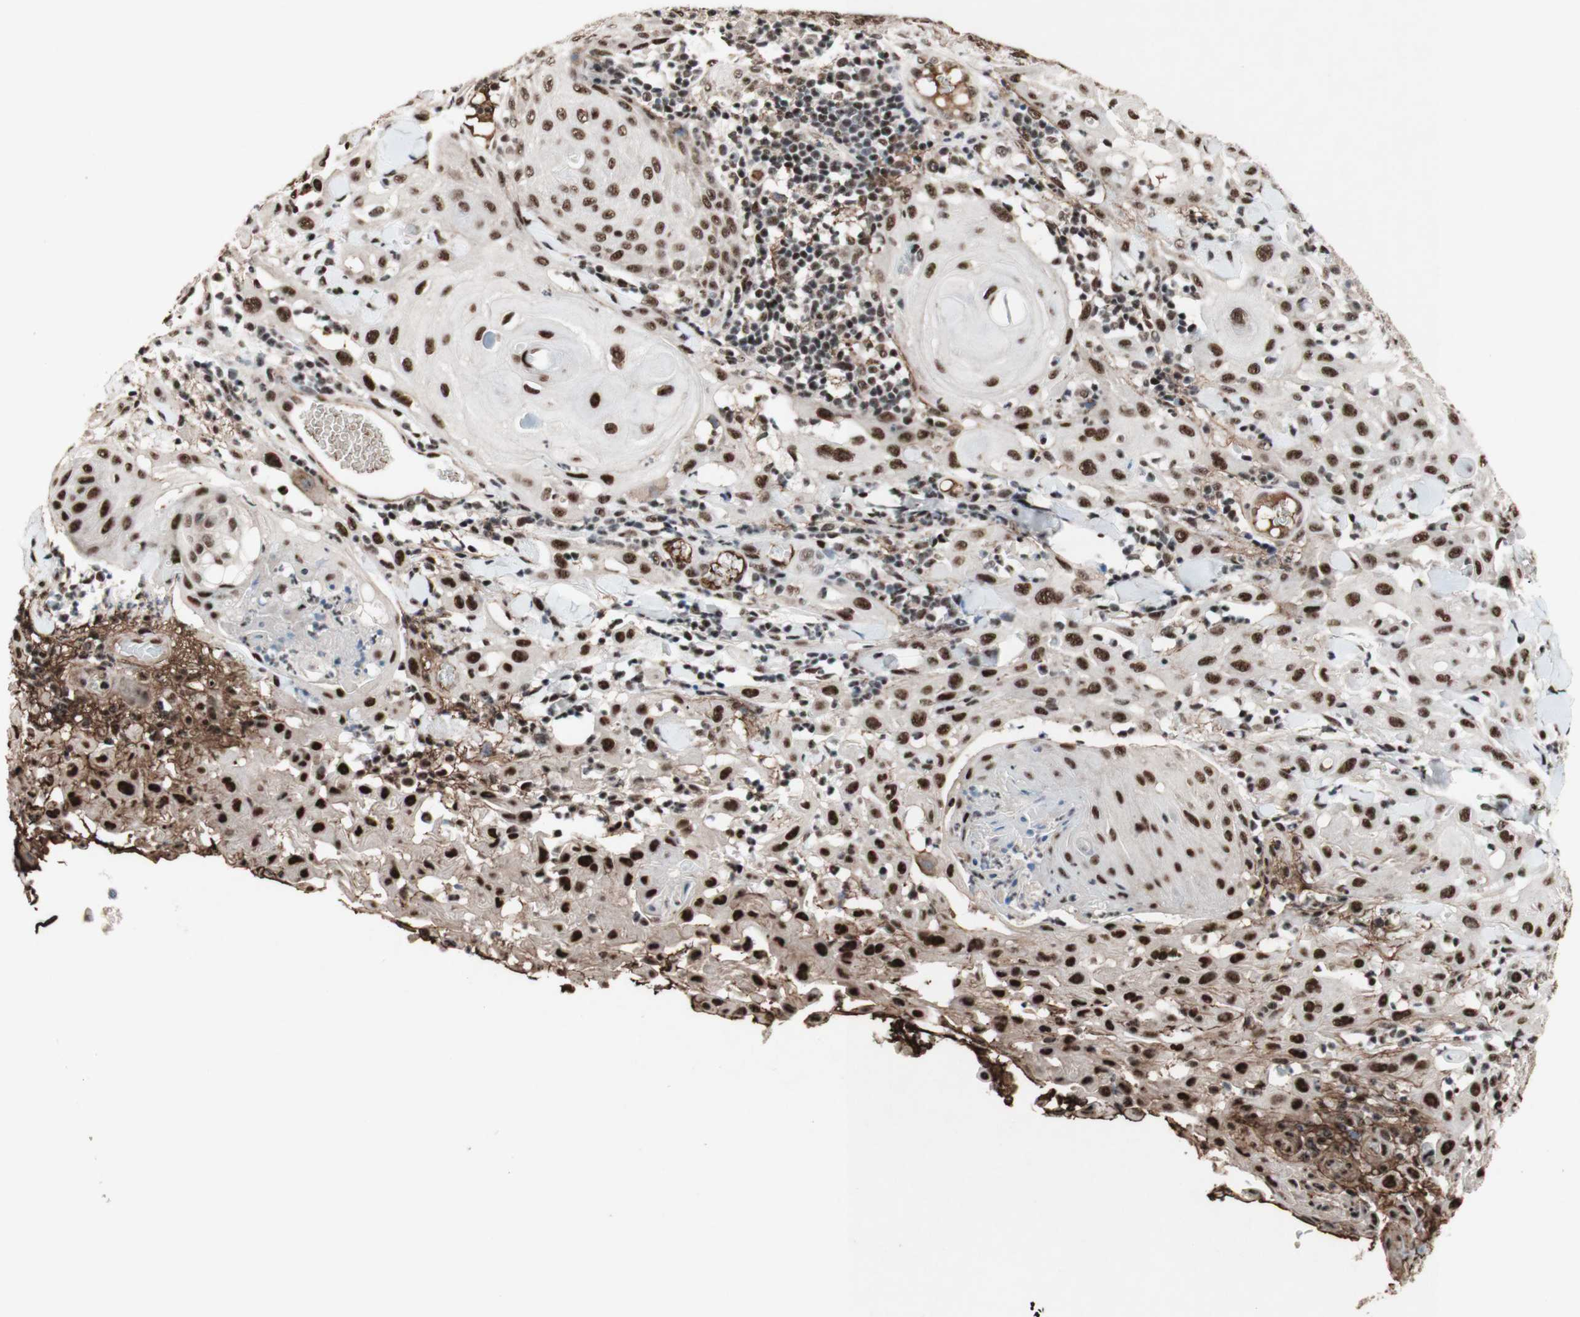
{"staining": {"intensity": "strong", "quantity": ">75%", "location": "nuclear"}, "tissue": "skin cancer", "cell_type": "Tumor cells", "image_type": "cancer", "snomed": [{"axis": "morphology", "description": "Squamous cell carcinoma, NOS"}, {"axis": "topography", "description": "Skin"}], "caption": "Tumor cells show high levels of strong nuclear positivity in about >75% of cells in squamous cell carcinoma (skin).", "gene": "TLE1", "patient": {"sex": "male", "age": 24}}